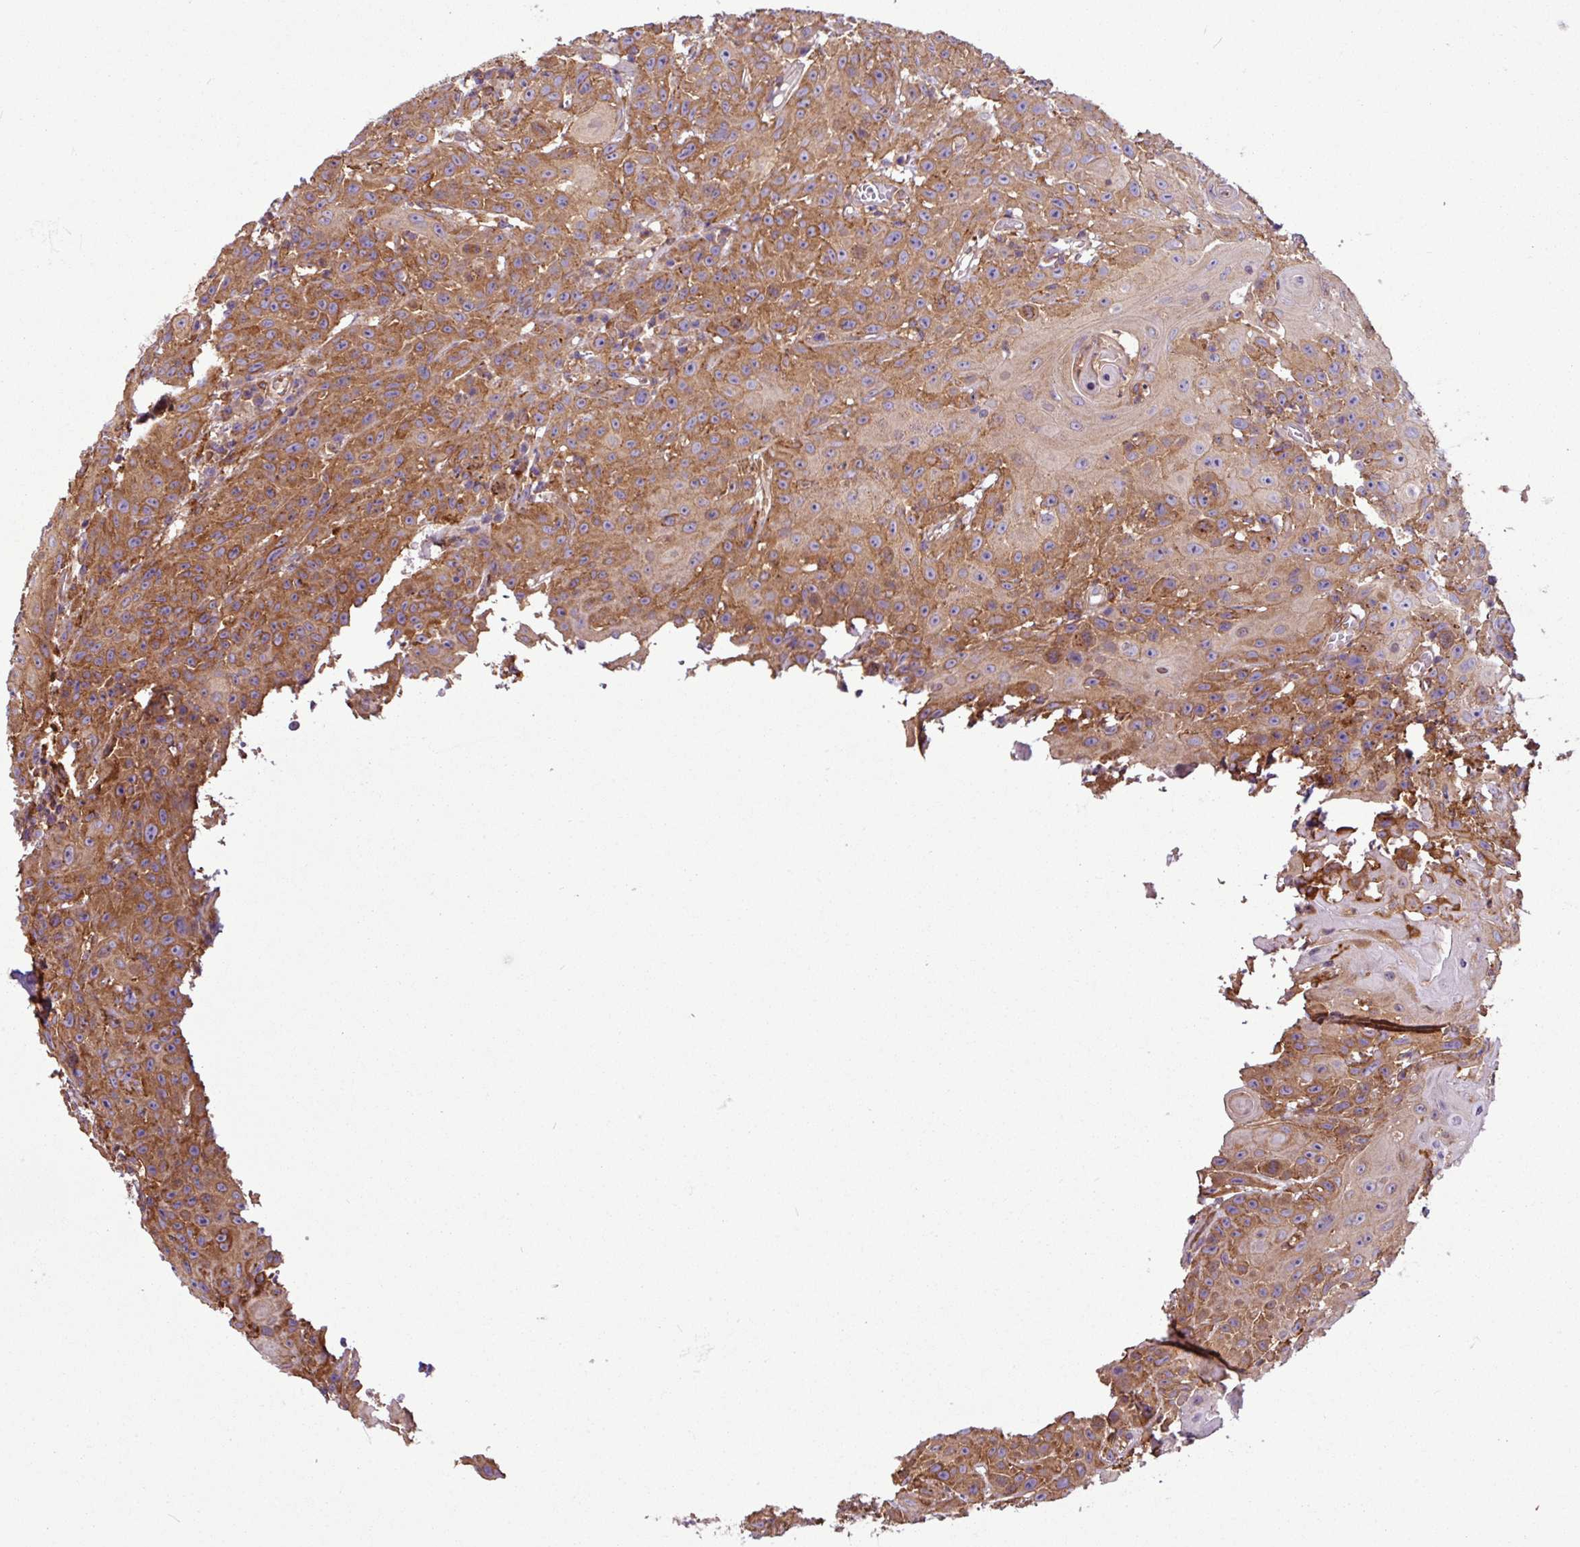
{"staining": {"intensity": "moderate", "quantity": ">75%", "location": "cytoplasmic/membranous"}, "tissue": "head and neck cancer", "cell_type": "Tumor cells", "image_type": "cancer", "snomed": [{"axis": "morphology", "description": "Squamous cell carcinoma, NOS"}, {"axis": "topography", "description": "Skin"}, {"axis": "topography", "description": "Head-Neck"}], "caption": "Immunohistochemistry staining of head and neck squamous cell carcinoma, which exhibits medium levels of moderate cytoplasmic/membranous positivity in approximately >75% of tumor cells indicating moderate cytoplasmic/membranous protein positivity. The staining was performed using DAB (brown) for protein detection and nuclei were counterstained in hematoxylin (blue).", "gene": "PACSIN2", "patient": {"sex": "male", "age": 80}}